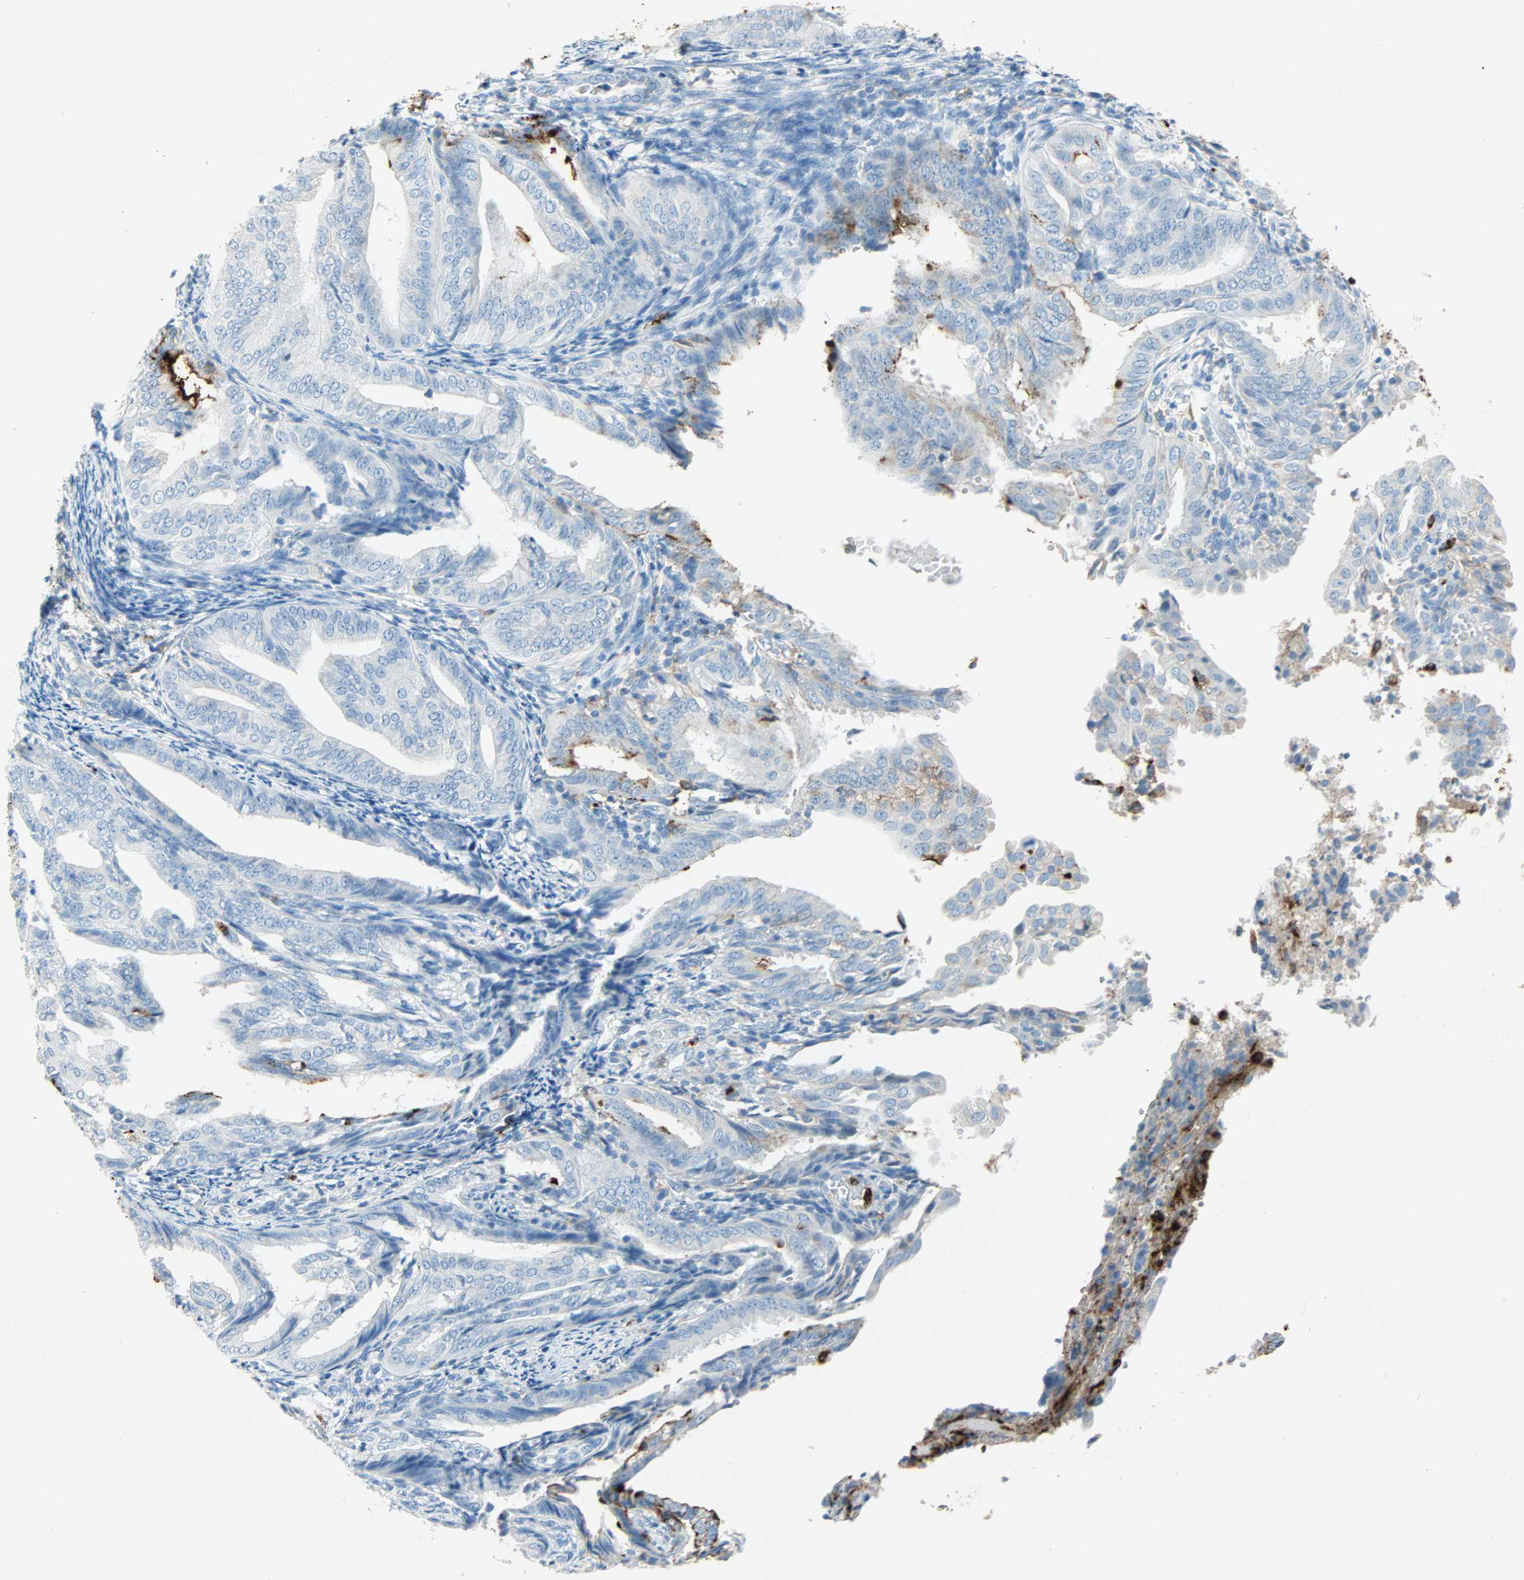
{"staining": {"intensity": "strong", "quantity": "<25%", "location": "cytoplasmic/membranous"}, "tissue": "endometrial cancer", "cell_type": "Tumor cells", "image_type": "cancer", "snomed": [{"axis": "morphology", "description": "Adenocarcinoma, NOS"}, {"axis": "topography", "description": "Endometrium"}], "caption": "The immunohistochemical stain shows strong cytoplasmic/membranous staining in tumor cells of adenocarcinoma (endometrial) tissue. (DAB = brown stain, brightfield microscopy at high magnification).", "gene": "CLEC4A", "patient": {"sex": "female", "age": 58}}